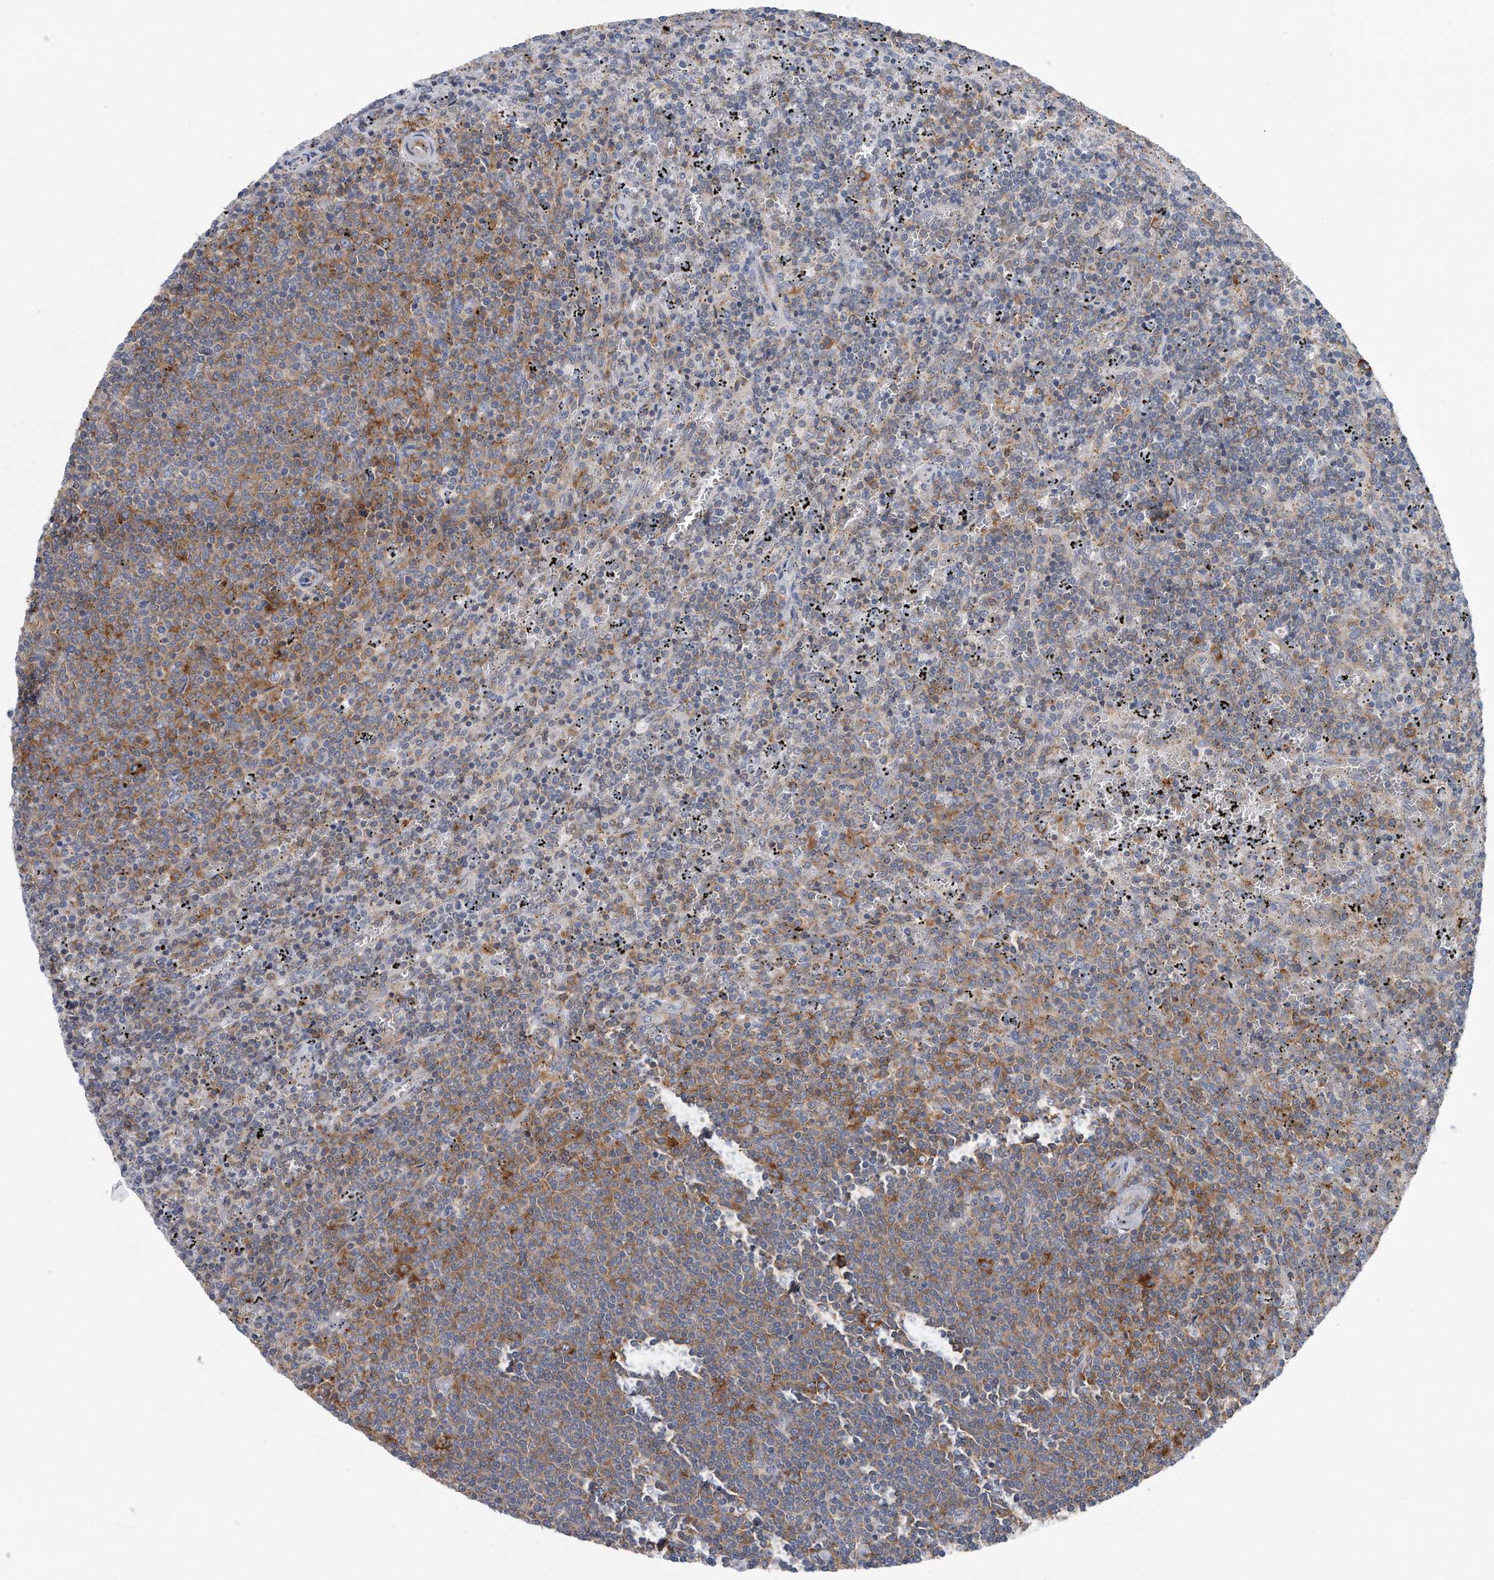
{"staining": {"intensity": "moderate", "quantity": "25%-75%", "location": "cytoplasmic/membranous"}, "tissue": "lymphoma", "cell_type": "Tumor cells", "image_type": "cancer", "snomed": [{"axis": "morphology", "description": "Malignant lymphoma, non-Hodgkin's type, Low grade"}, {"axis": "topography", "description": "Spleen"}], "caption": "Moderate cytoplasmic/membranous protein positivity is appreciated in approximately 25%-75% of tumor cells in lymphoma.", "gene": "RPL26L1", "patient": {"sex": "female", "age": 50}}